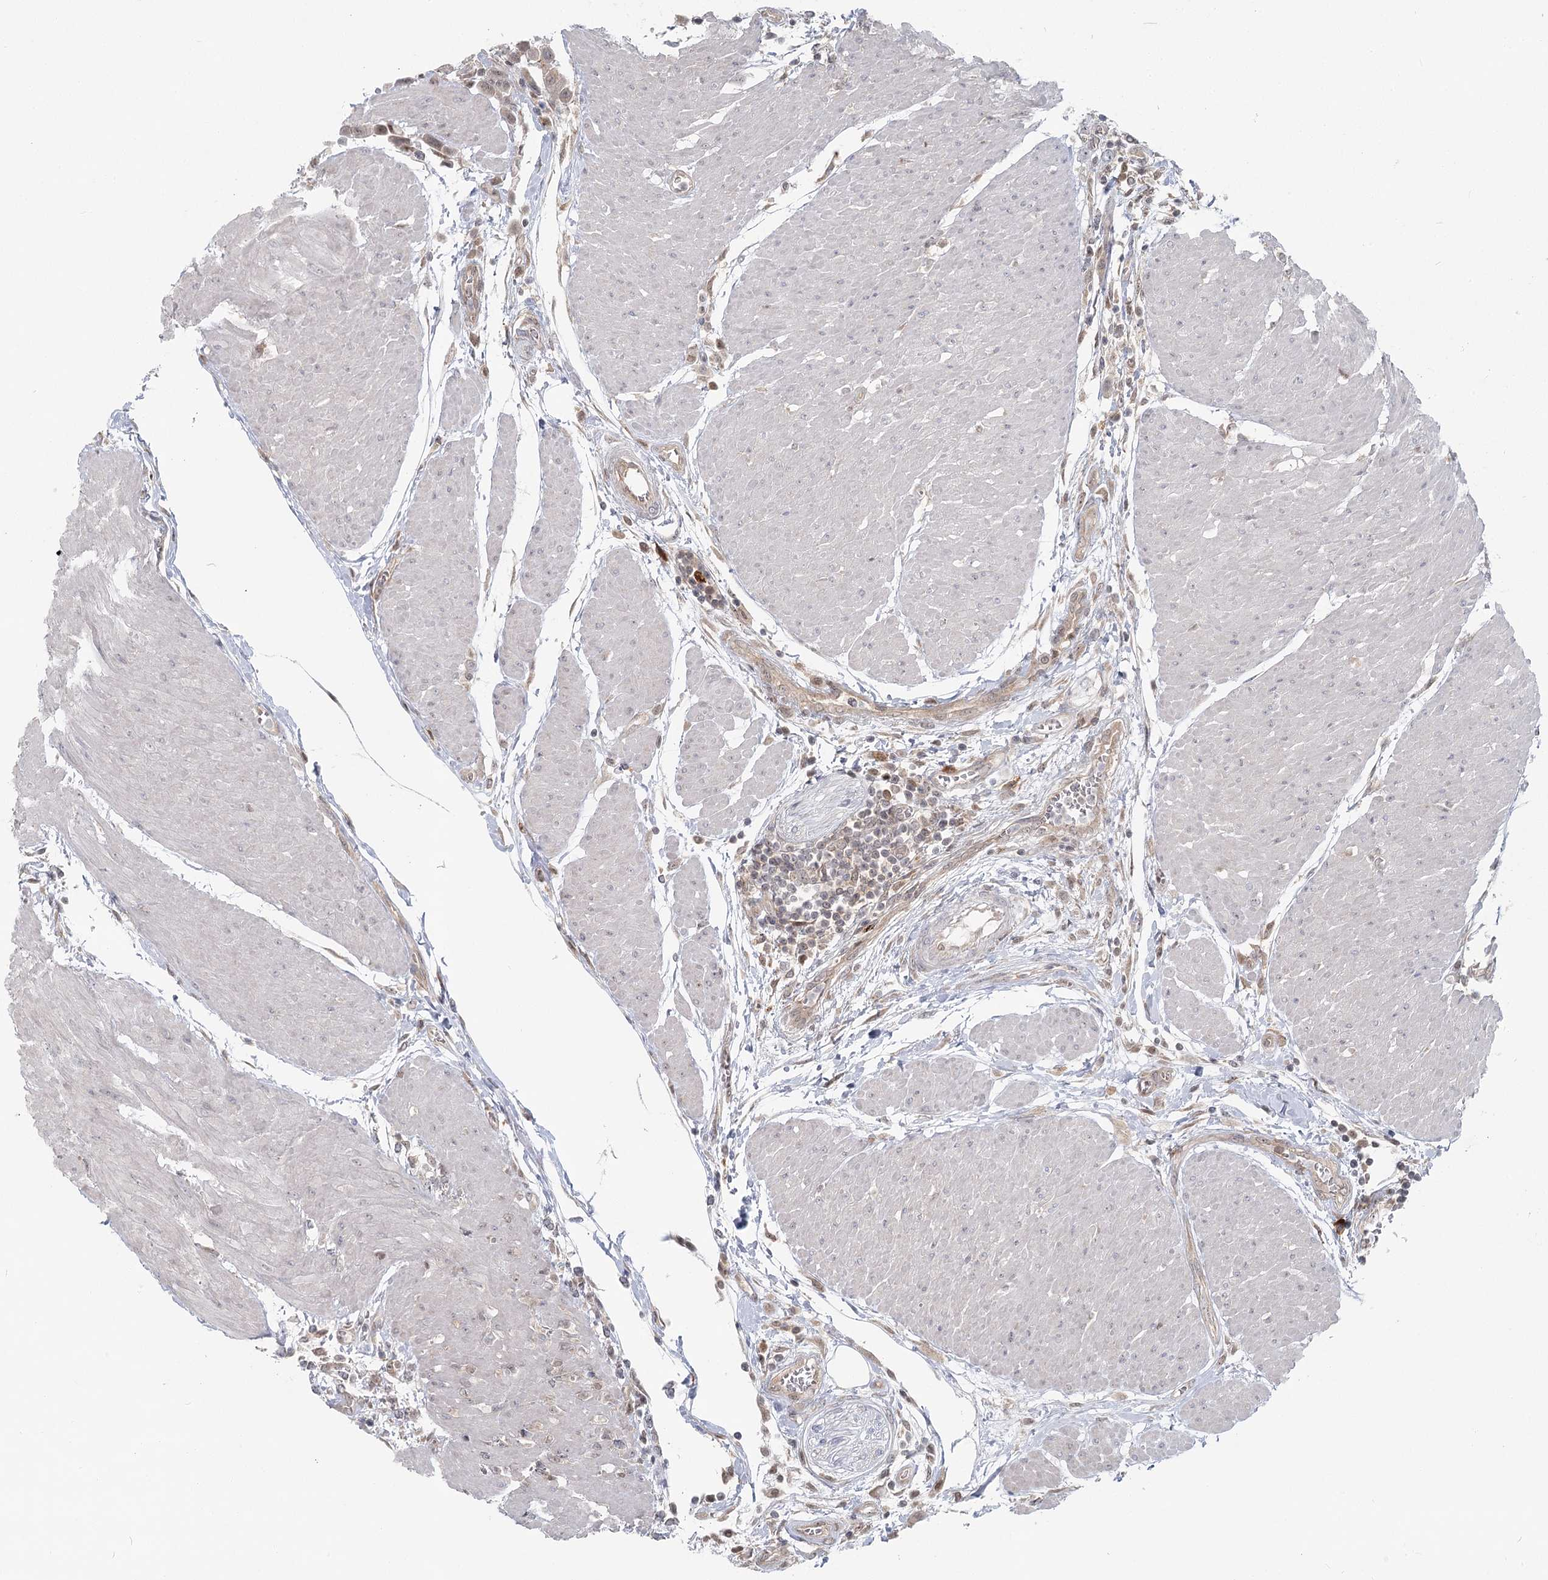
{"staining": {"intensity": "weak", "quantity": "<25%", "location": "cytoplasmic/membranous,nuclear"}, "tissue": "urothelial cancer", "cell_type": "Tumor cells", "image_type": "cancer", "snomed": [{"axis": "morphology", "description": "Urothelial carcinoma, High grade"}, {"axis": "topography", "description": "Urinary bladder"}], "caption": "Protein analysis of urothelial carcinoma (high-grade) reveals no significant staining in tumor cells. (DAB (3,3'-diaminobenzidine) immunohistochemistry with hematoxylin counter stain).", "gene": "THNSL1", "patient": {"sex": "male", "age": 50}}